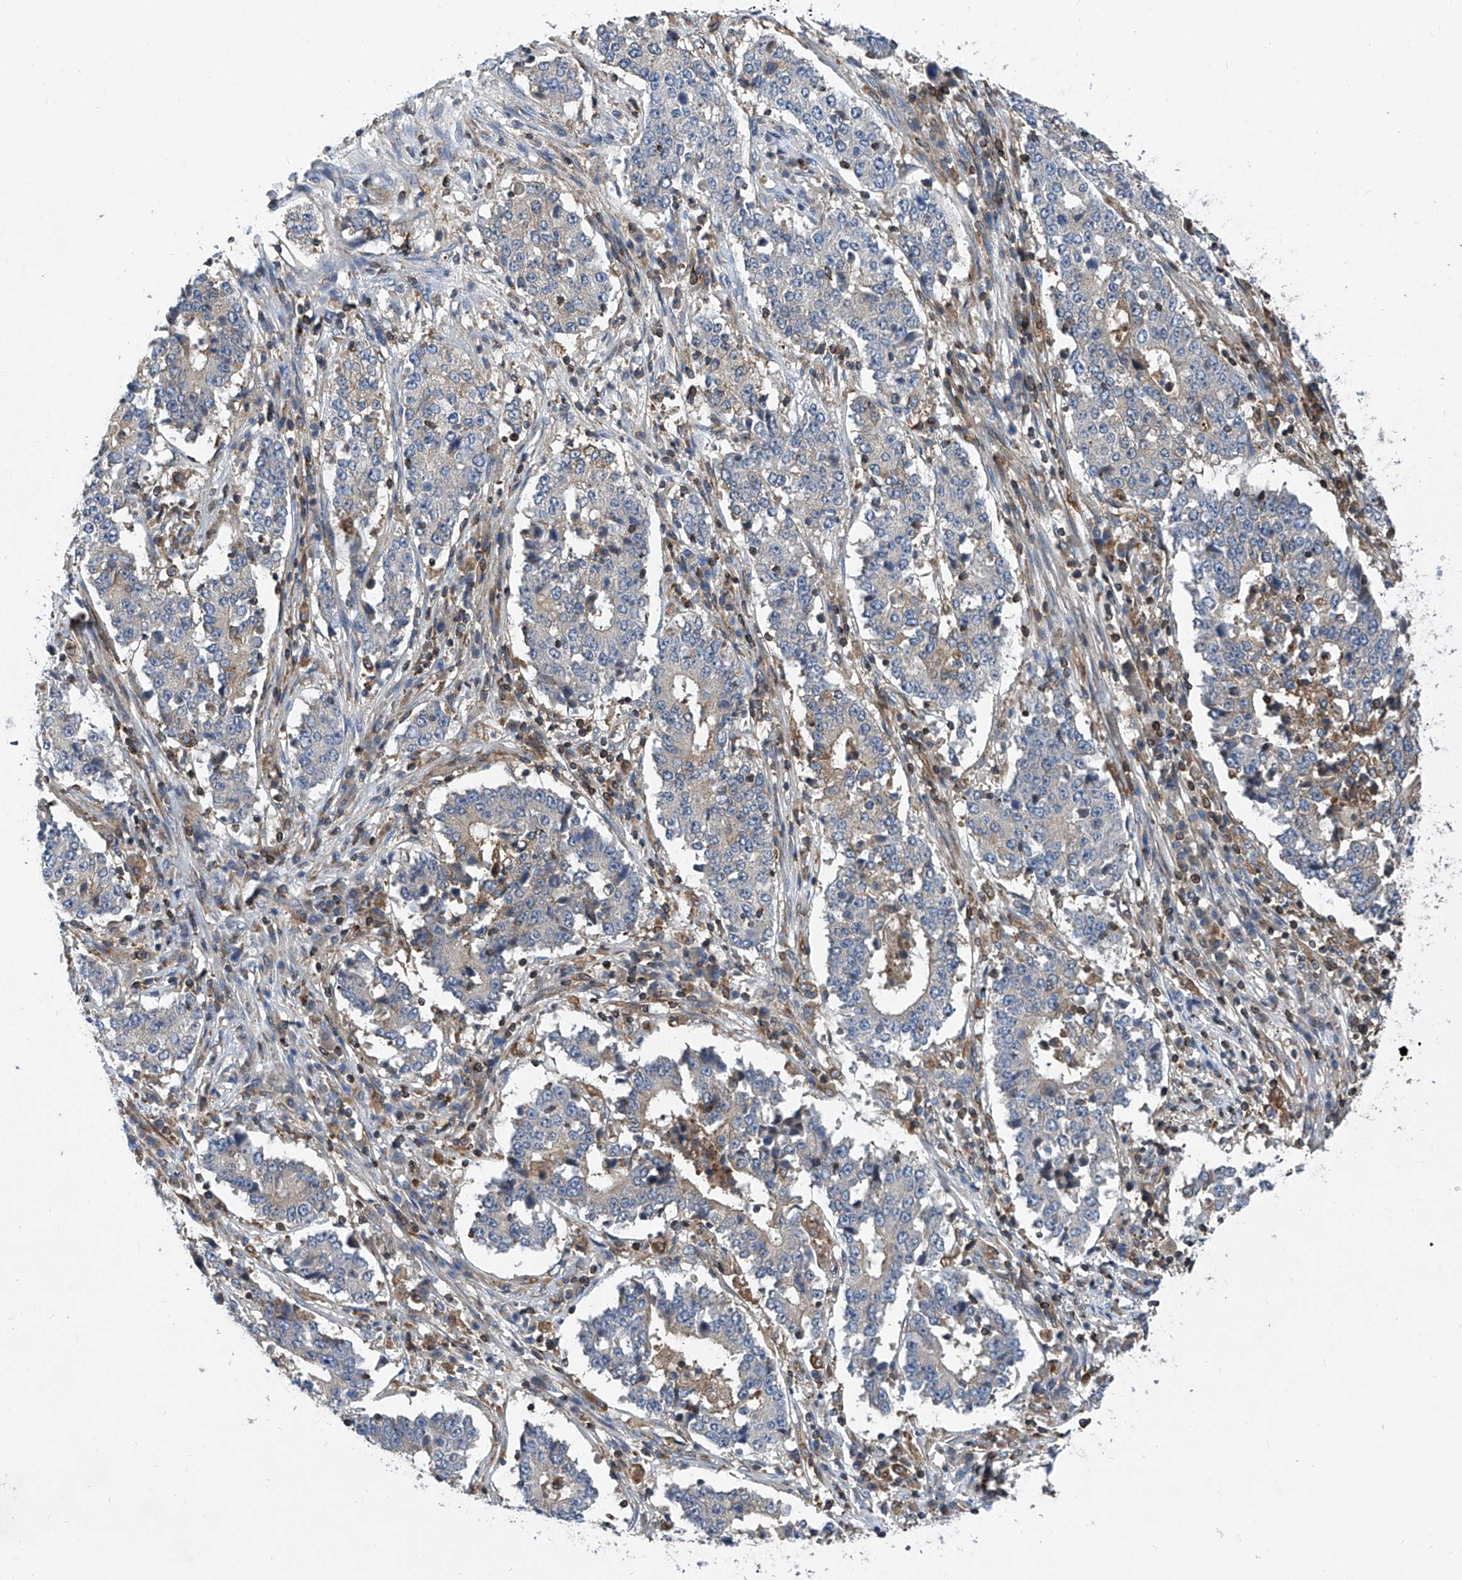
{"staining": {"intensity": "negative", "quantity": "none", "location": "none"}, "tissue": "stomach cancer", "cell_type": "Tumor cells", "image_type": "cancer", "snomed": [{"axis": "morphology", "description": "Adenocarcinoma, NOS"}, {"axis": "topography", "description": "Stomach"}], "caption": "Immunohistochemistry of stomach cancer reveals no staining in tumor cells.", "gene": "TRIM38", "patient": {"sex": "male", "age": 59}}